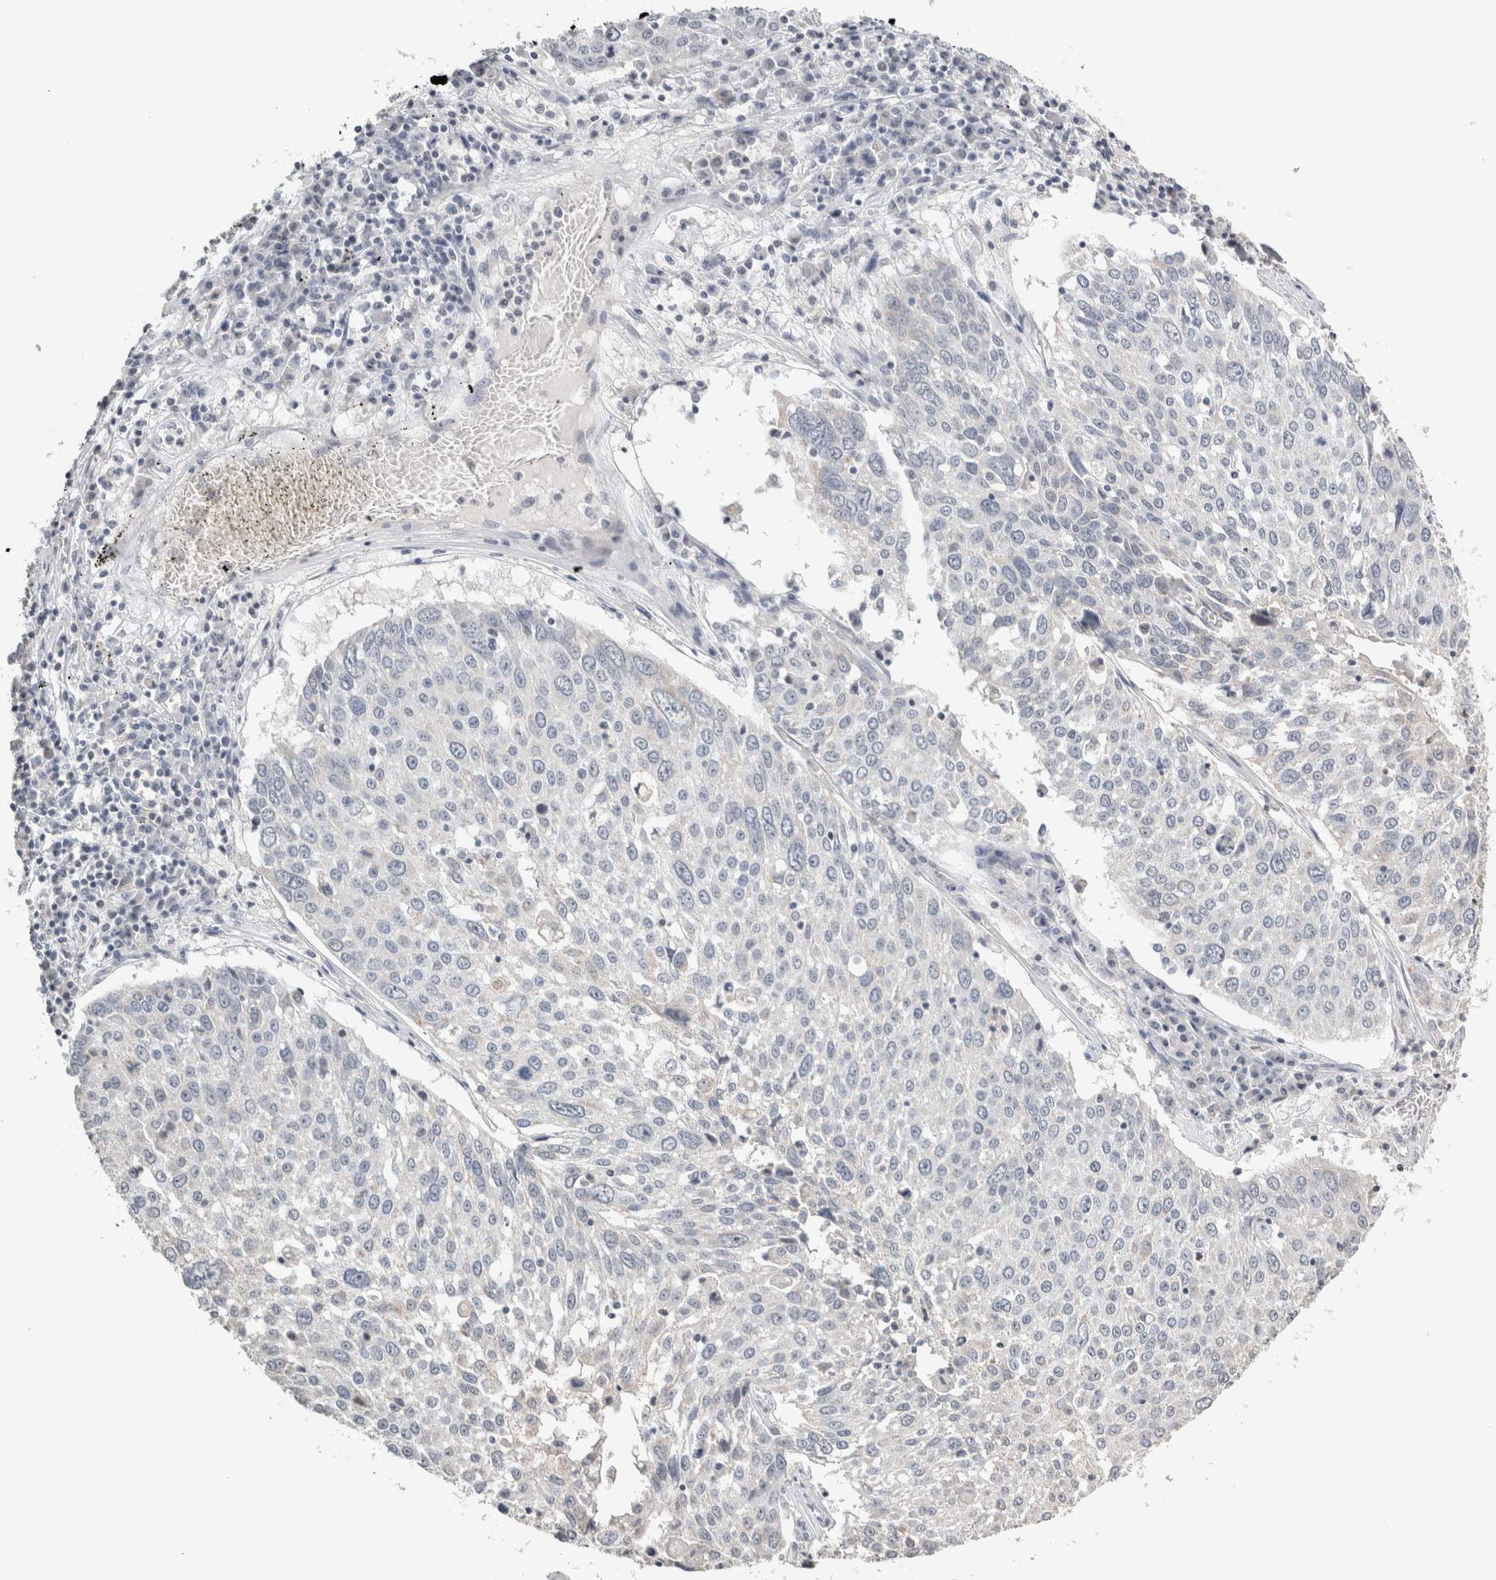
{"staining": {"intensity": "negative", "quantity": "none", "location": "none"}, "tissue": "lung cancer", "cell_type": "Tumor cells", "image_type": "cancer", "snomed": [{"axis": "morphology", "description": "Squamous cell carcinoma, NOS"}, {"axis": "topography", "description": "Lung"}], "caption": "Micrograph shows no significant protein positivity in tumor cells of lung cancer.", "gene": "CRAT", "patient": {"sex": "male", "age": 65}}